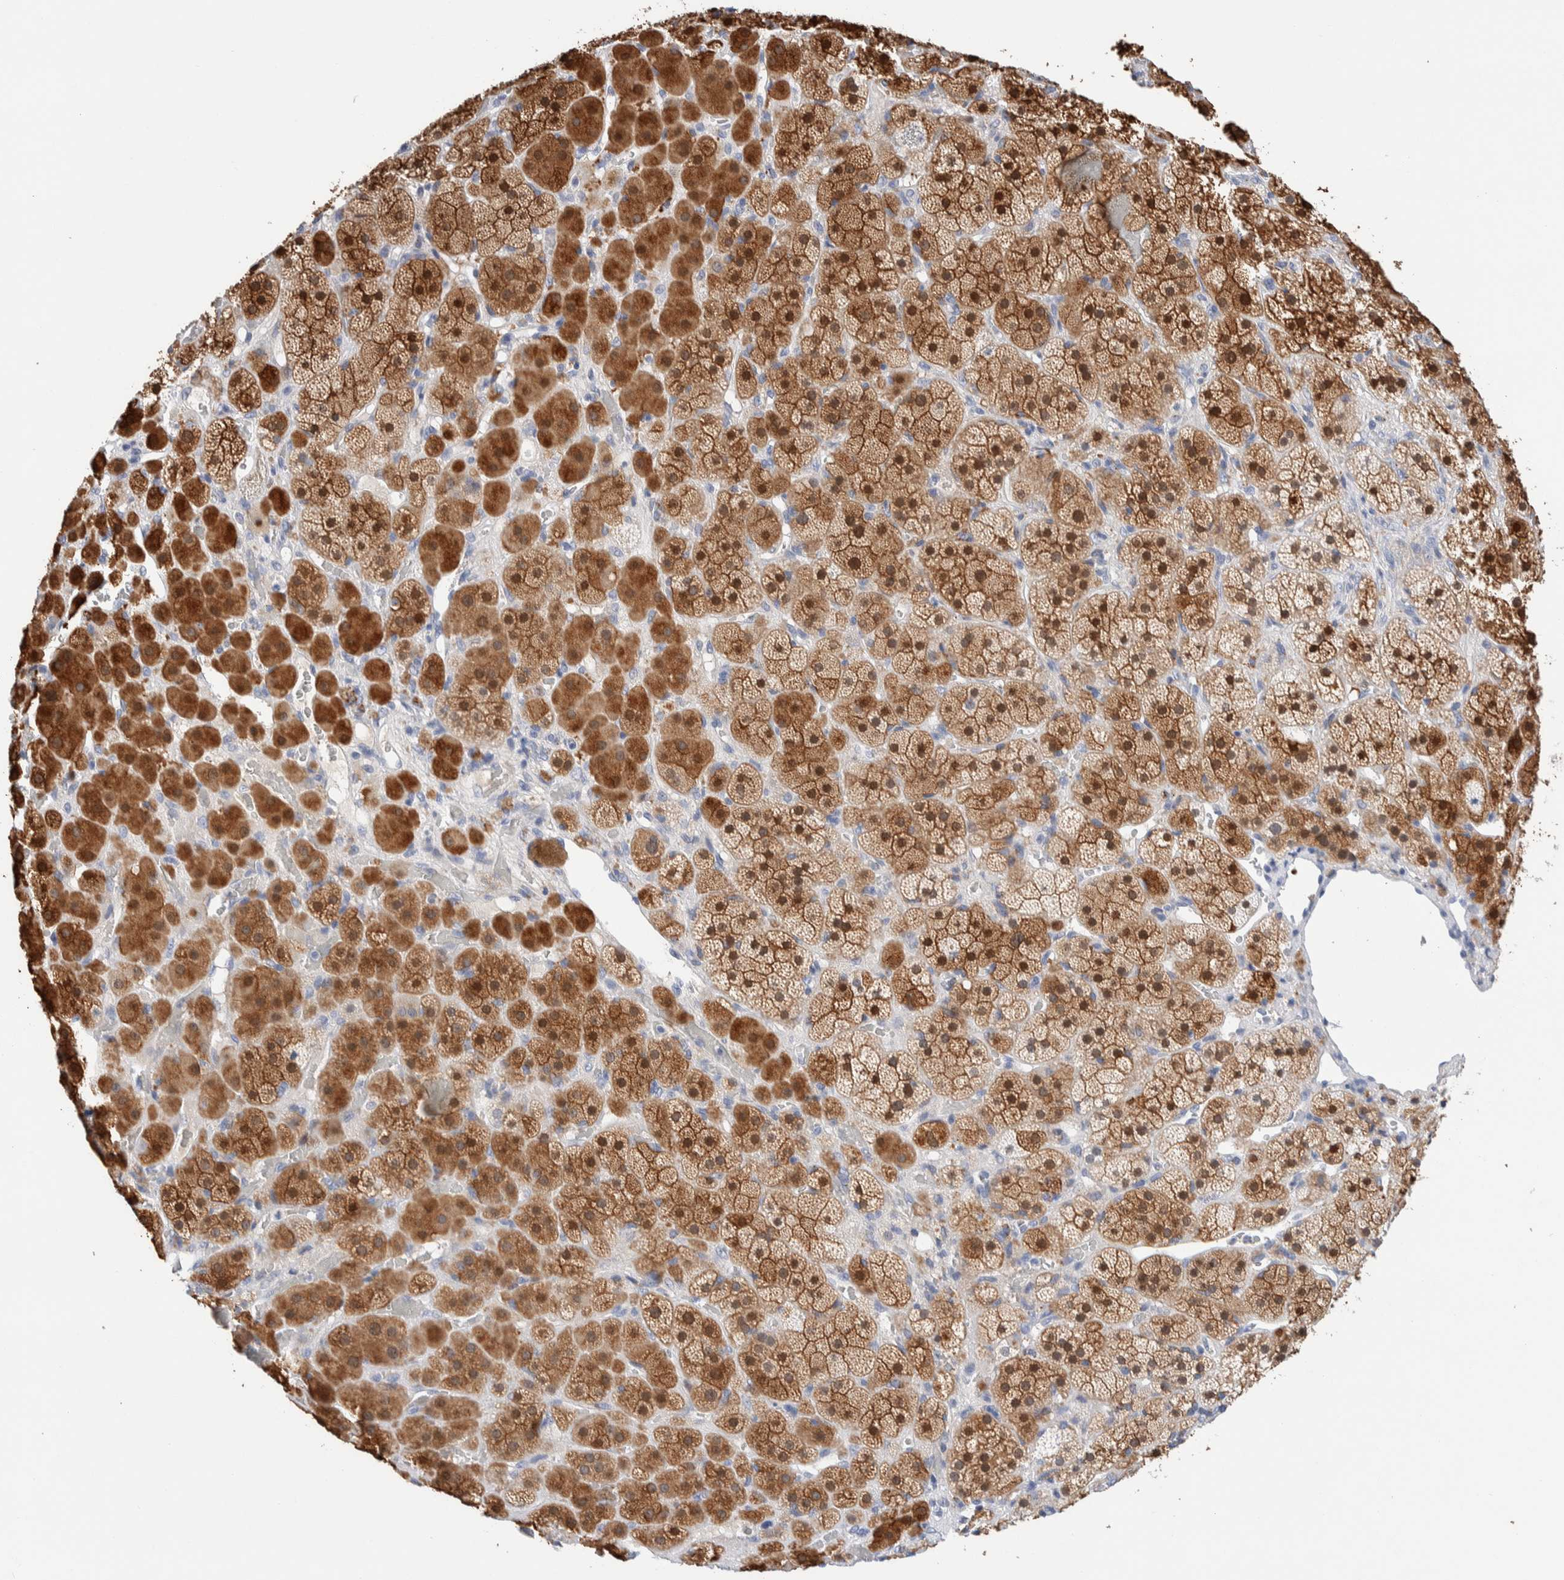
{"staining": {"intensity": "moderate", "quantity": ">75%", "location": "cytoplasmic/membranous,nuclear"}, "tissue": "adrenal gland", "cell_type": "Glandular cells", "image_type": "normal", "snomed": [{"axis": "morphology", "description": "Normal tissue, NOS"}, {"axis": "topography", "description": "Adrenal gland"}], "caption": "High-power microscopy captured an IHC histopathology image of benign adrenal gland, revealing moderate cytoplasmic/membranous,nuclear positivity in approximately >75% of glandular cells.", "gene": "METRNL", "patient": {"sex": "male", "age": 57}}